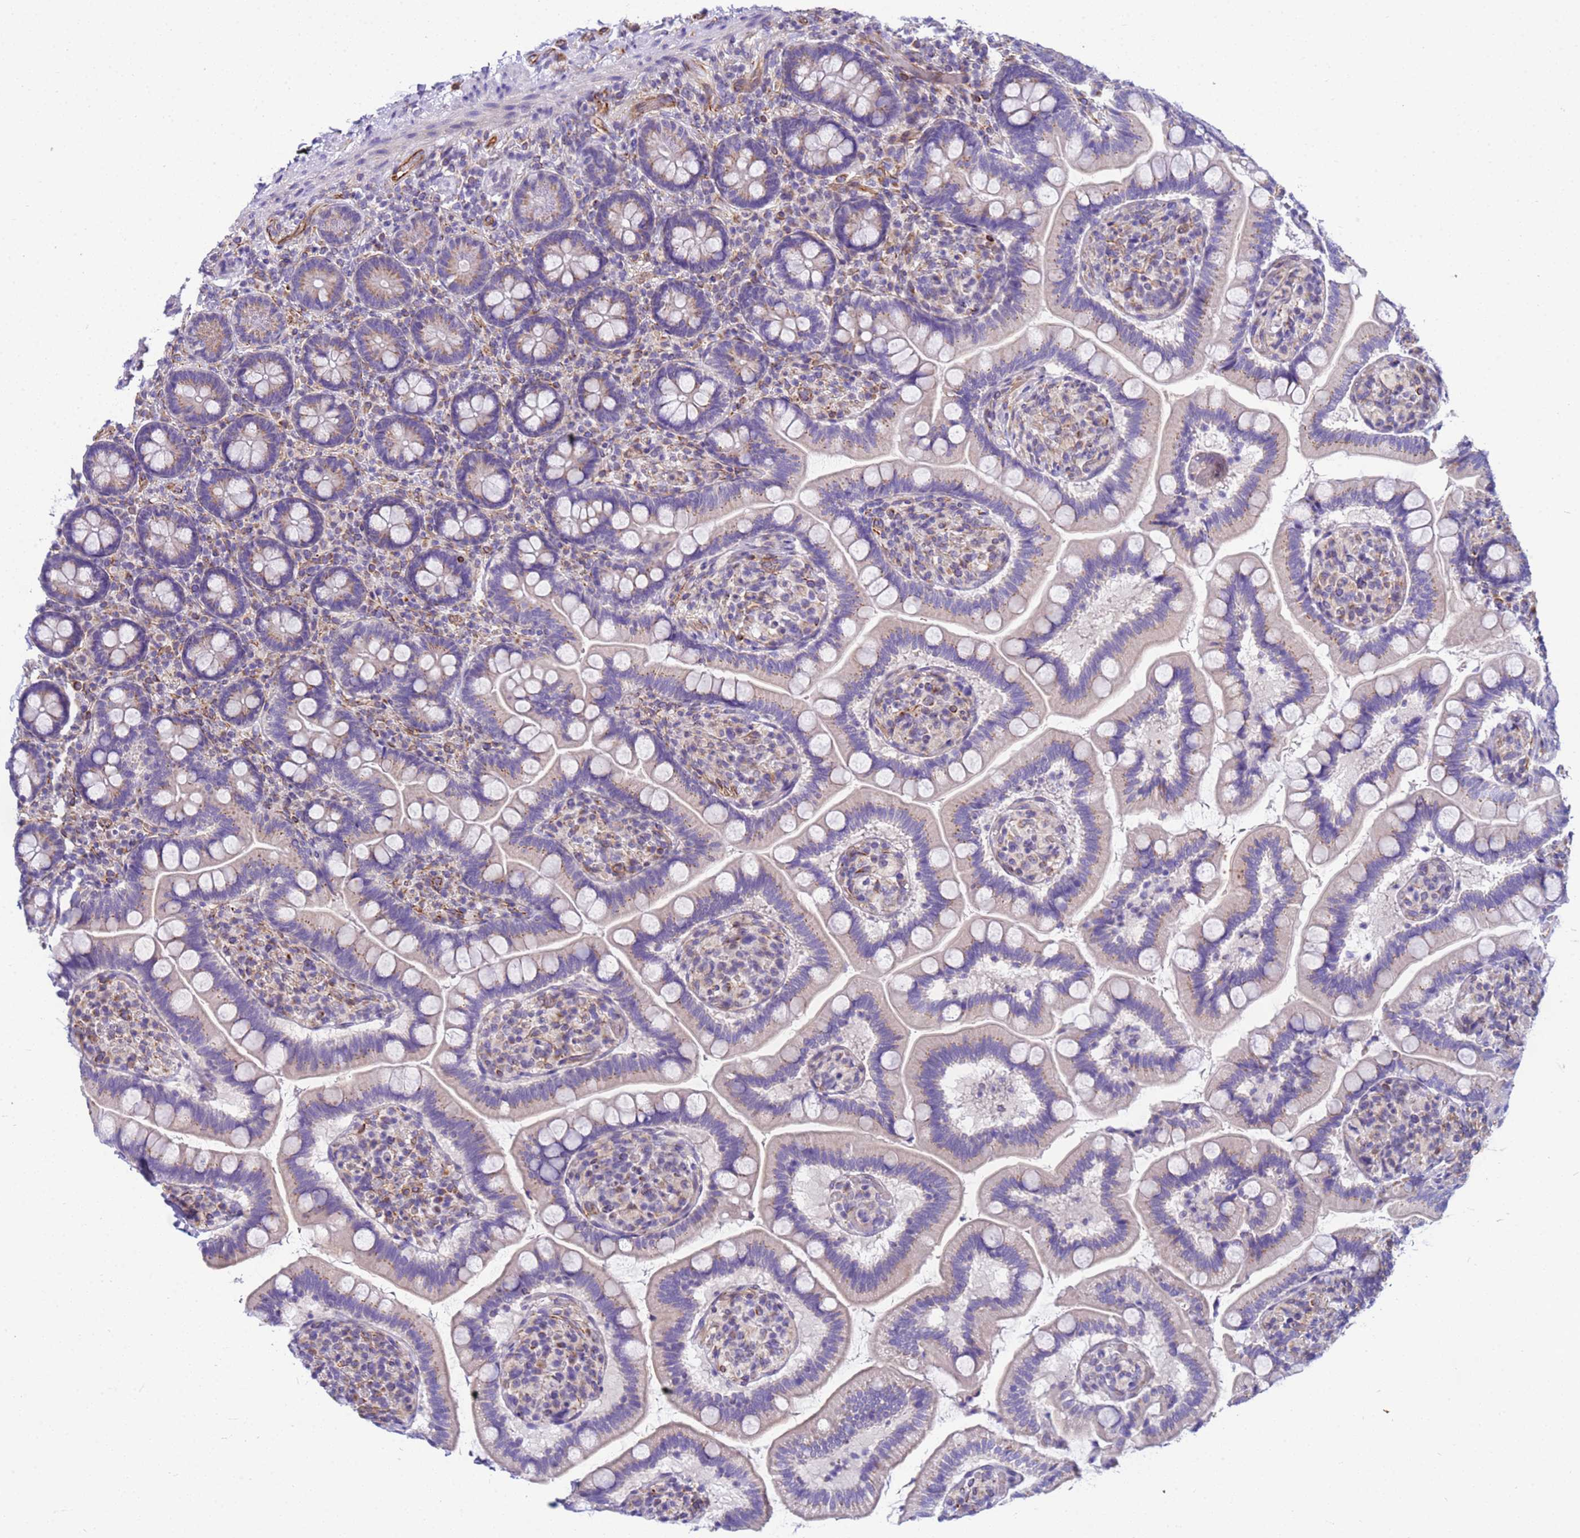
{"staining": {"intensity": "moderate", "quantity": "<25%", "location": "cytoplasmic/membranous"}, "tissue": "small intestine", "cell_type": "Glandular cells", "image_type": "normal", "snomed": [{"axis": "morphology", "description": "Normal tissue, NOS"}, {"axis": "topography", "description": "Small intestine"}], "caption": "The immunohistochemical stain labels moderate cytoplasmic/membranous expression in glandular cells of benign small intestine.", "gene": "UBXN2B", "patient": {"sex": "female", "age": 64}}